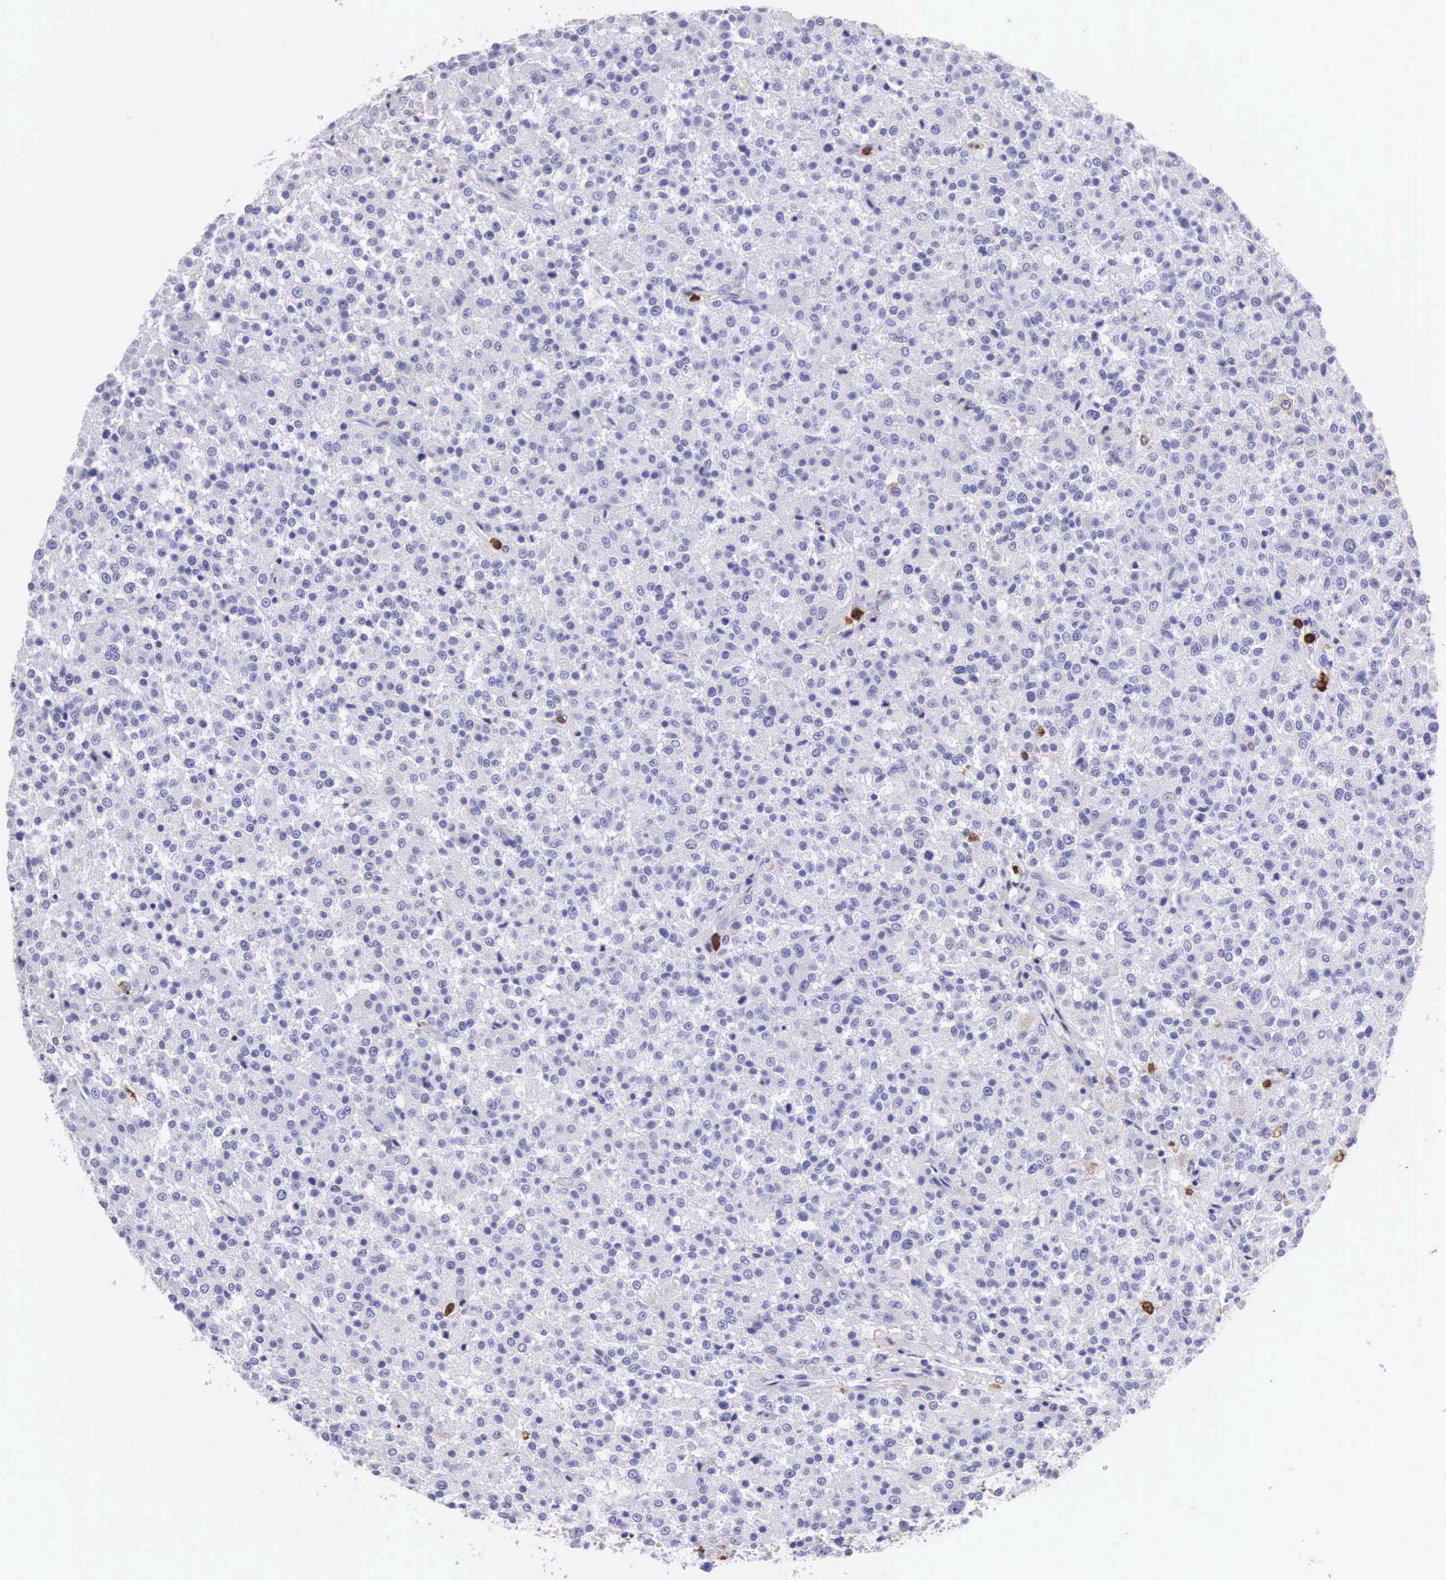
{"staining": {"intensity": "negative", "quantity": "none", "location": "none"}, "tissue": "testis cancer", "cell_type": "Tumor cells", "image_type": "cancer", "snomed": [{"axis": "morphology", "description": "Seminoma, NOS"}, {"axis": "topography", "description": "Testis"}], "caption": "This is an immunohistochemistry (IHC) image of seminoma (testis). There is no positivity in tumor cells.", "gene": "FCN1", "patient": {"sex": "male", "age": 59}}